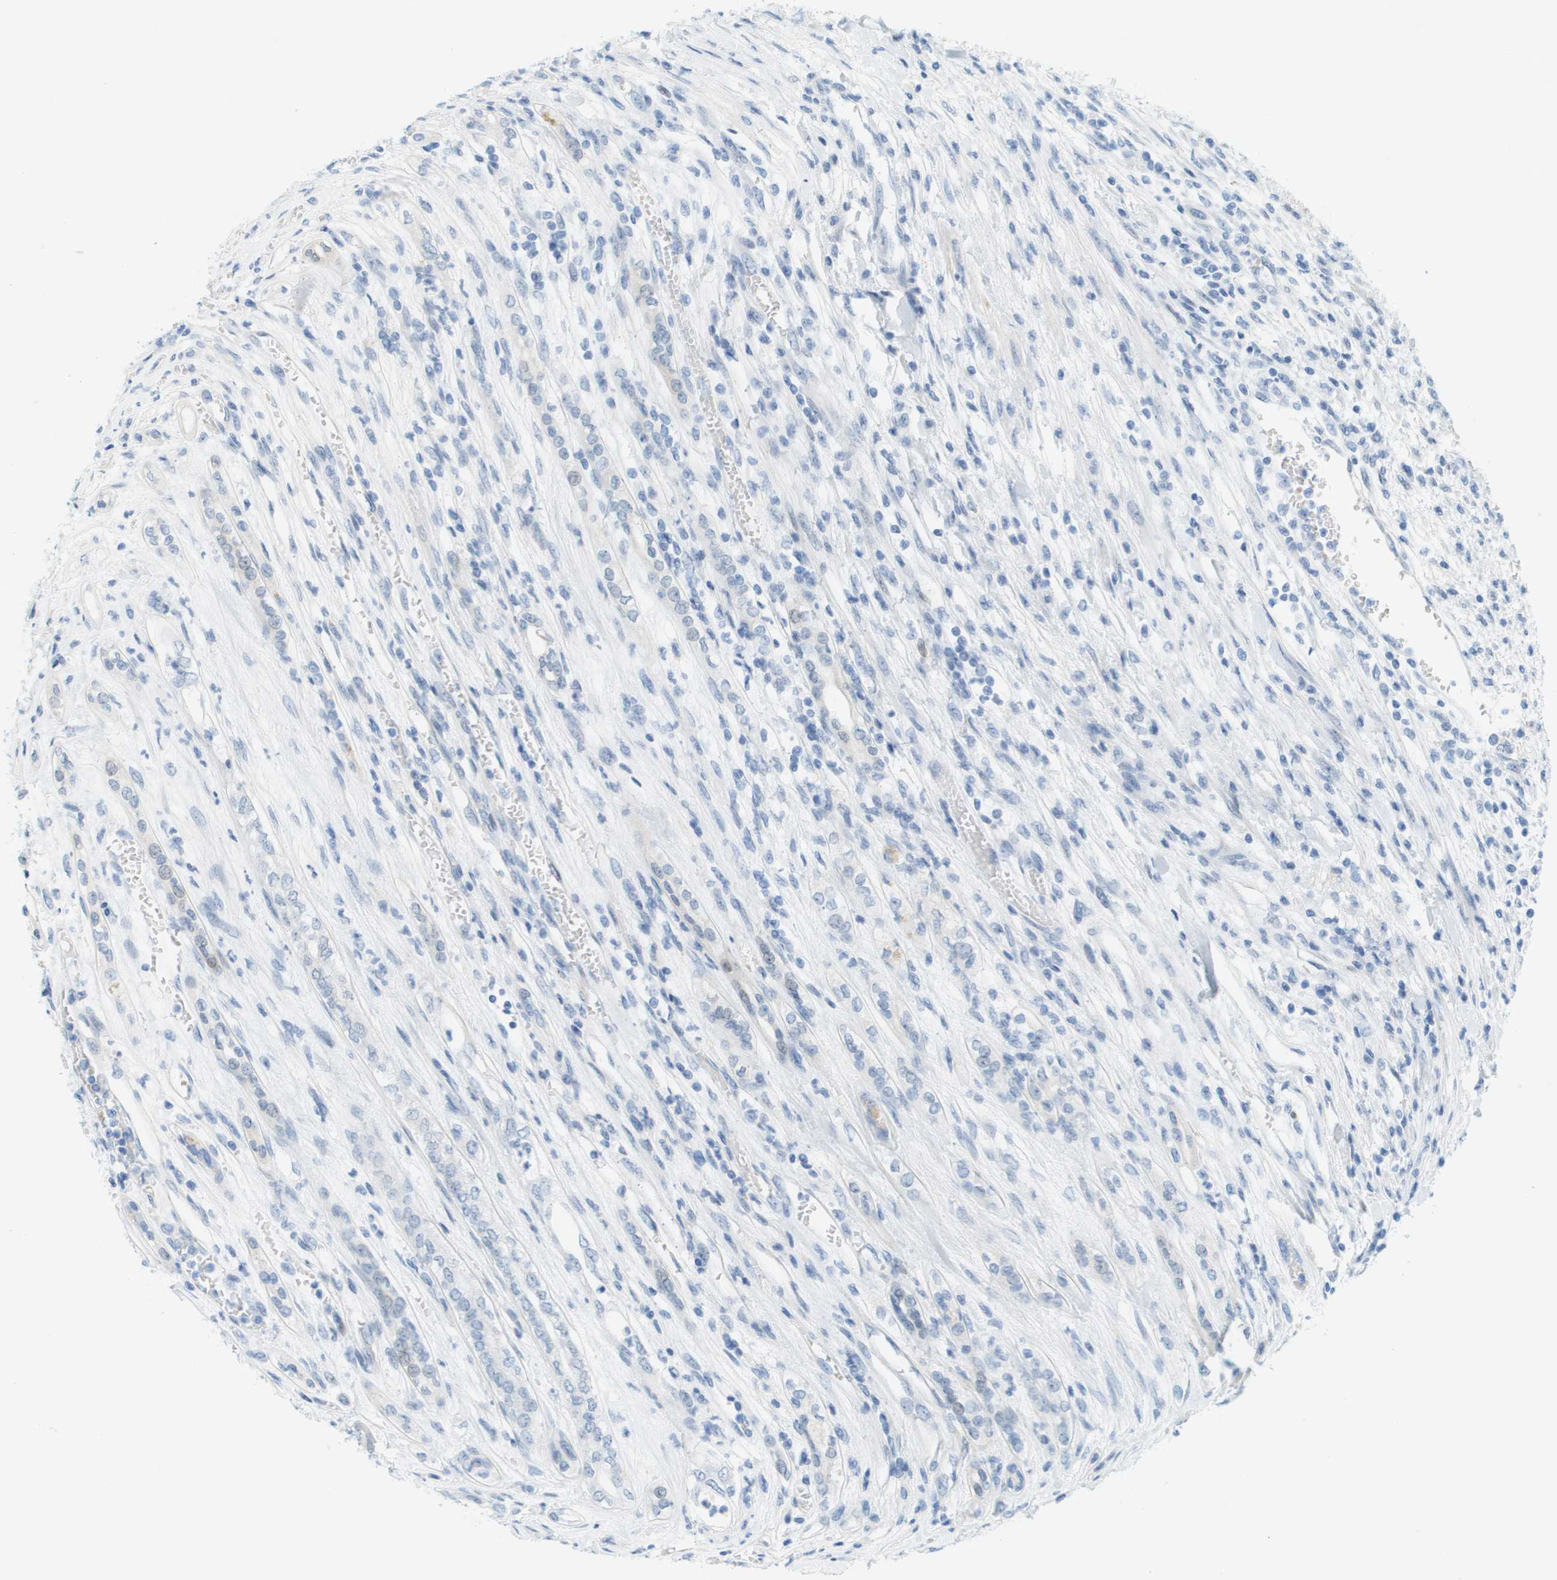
{"staining": {"intensity": "negative", "quantity": "none", "location": "none"}, "tissue": "renal cancer", "cell_type": "Tumor cells", "image_type": "cancer", "snomed": [{"axis": "morphology", "description": "Adenocarcinoma, NOS"}, {"axis": "topography", "description": "Kidney"}], "caption": "A histopathology image of renal adenocarcinoma stained for a protein displays no brown staining in tumor cells. (Brightfield microscopy of DAB immunohistochemistry (IHC) at high magnification).", "gene": "CUL9", "patient": {"sex": "female", "age": 54}}